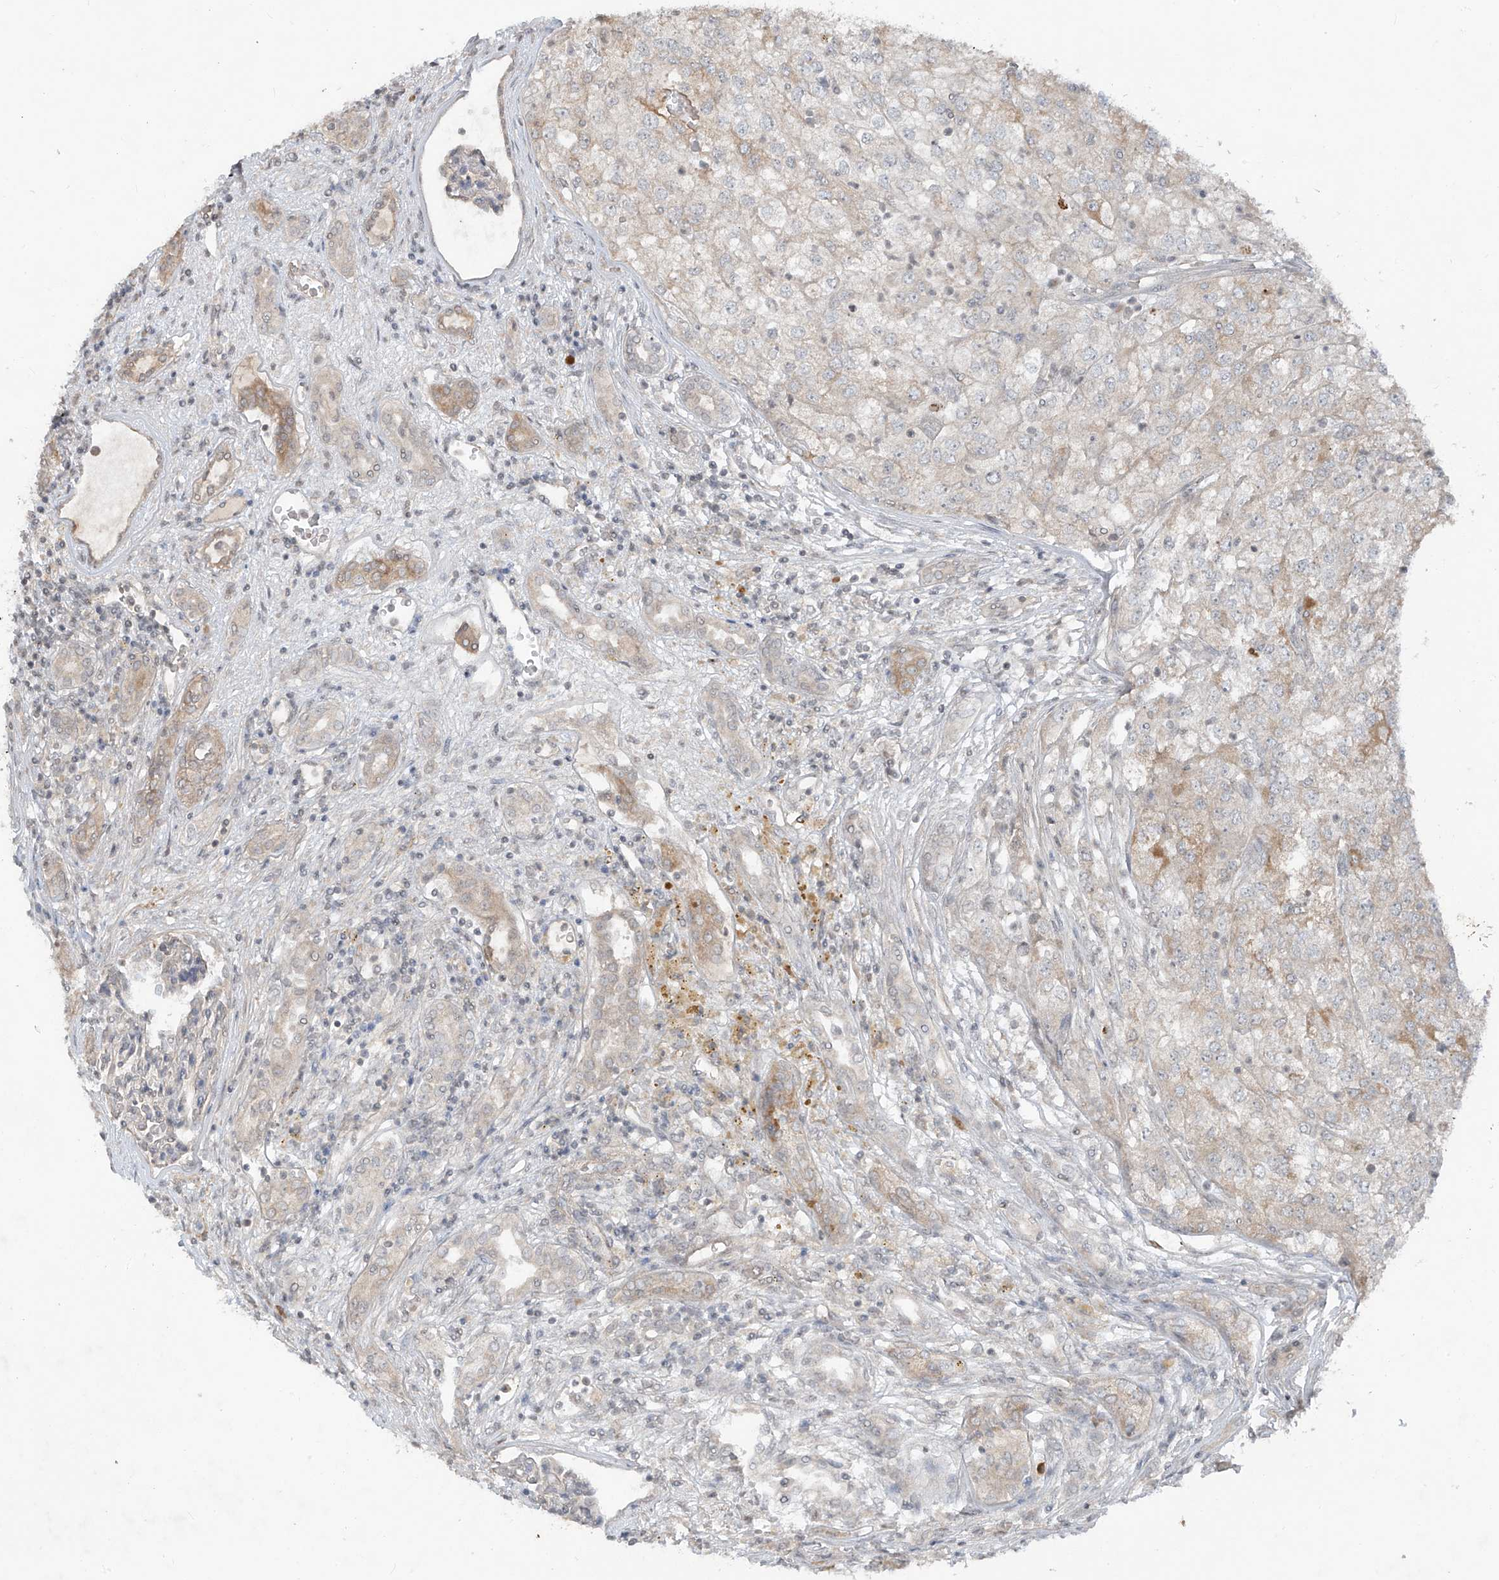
{"staining": {"intensity": "weak", "quantity": "<25%", "location": "cytoplasmic/membranous"}, "tissue": "renal cancer", "cell_type": "Tumor cells", "image_type": "cancer", "snomed": [{"axis": "morphology", "description": "Adenocarcinoma, NOS"}, {"axis": "topography", "description": "Kidney"}], "caption": "DAB immunohistochemical staining of adenocarcinoma (renal) exhibits no significant staining in tumor cells.", "gene": "DGKQ", "patient": {"sex": "female", "age": 54}}